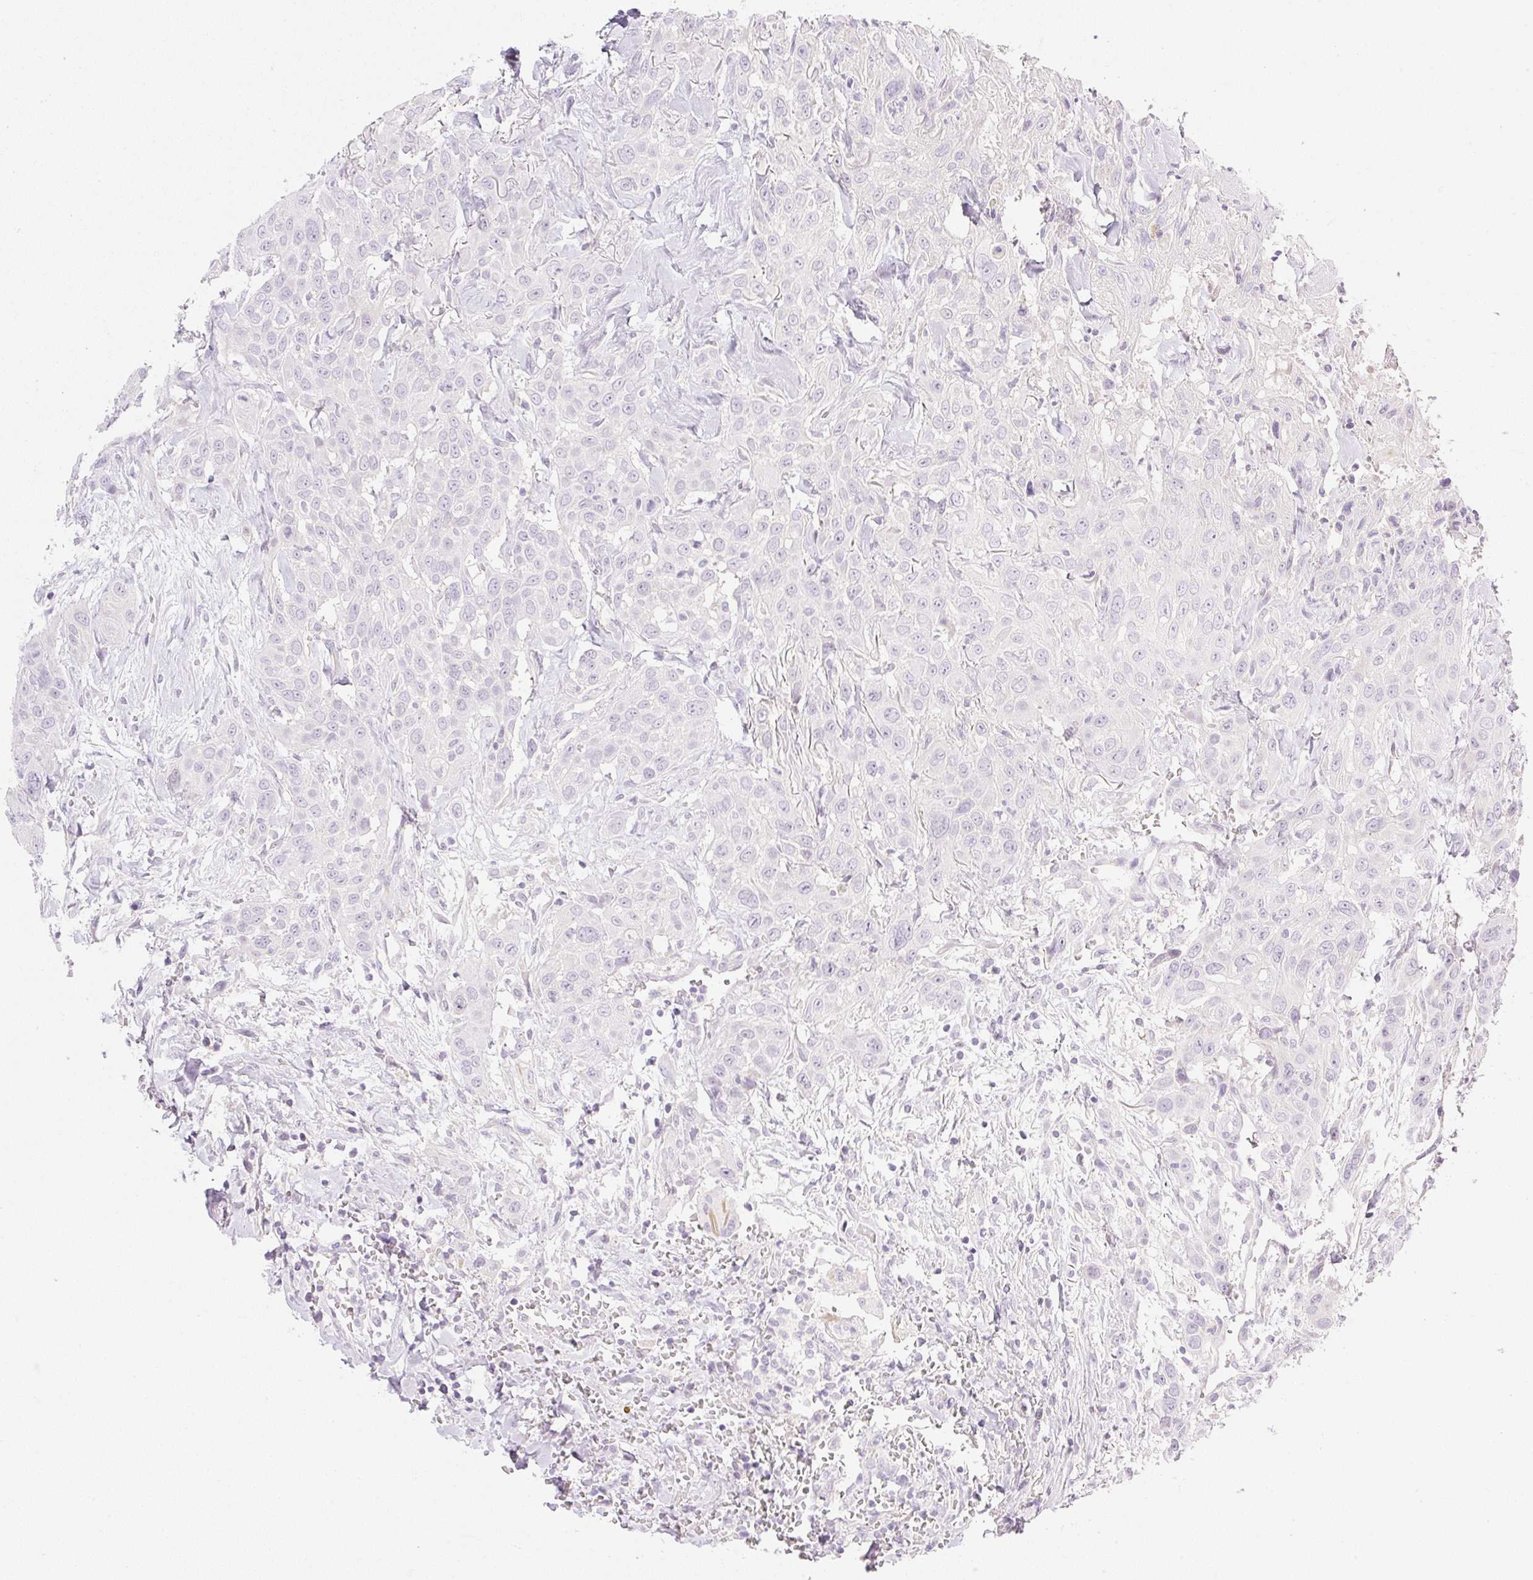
{"staining": {"intensity": "negative", "quantity": "none", "location": "none"}, "tissue": "head and neck cancer", "cell_type": "Tumor cells", "image_type": "cancer", "snomed": [{"axis": "morphology", "description": "Squamous cell carcinoma, NOS"}, {"axis": "topography", "description": "Head-Neck"}], "caption": "Histopathology image shows no protein staining in tumor cells of head and neck cancer tissue.", "gene": "MIA2", "patient": {"sex": "male", "age": 81}}